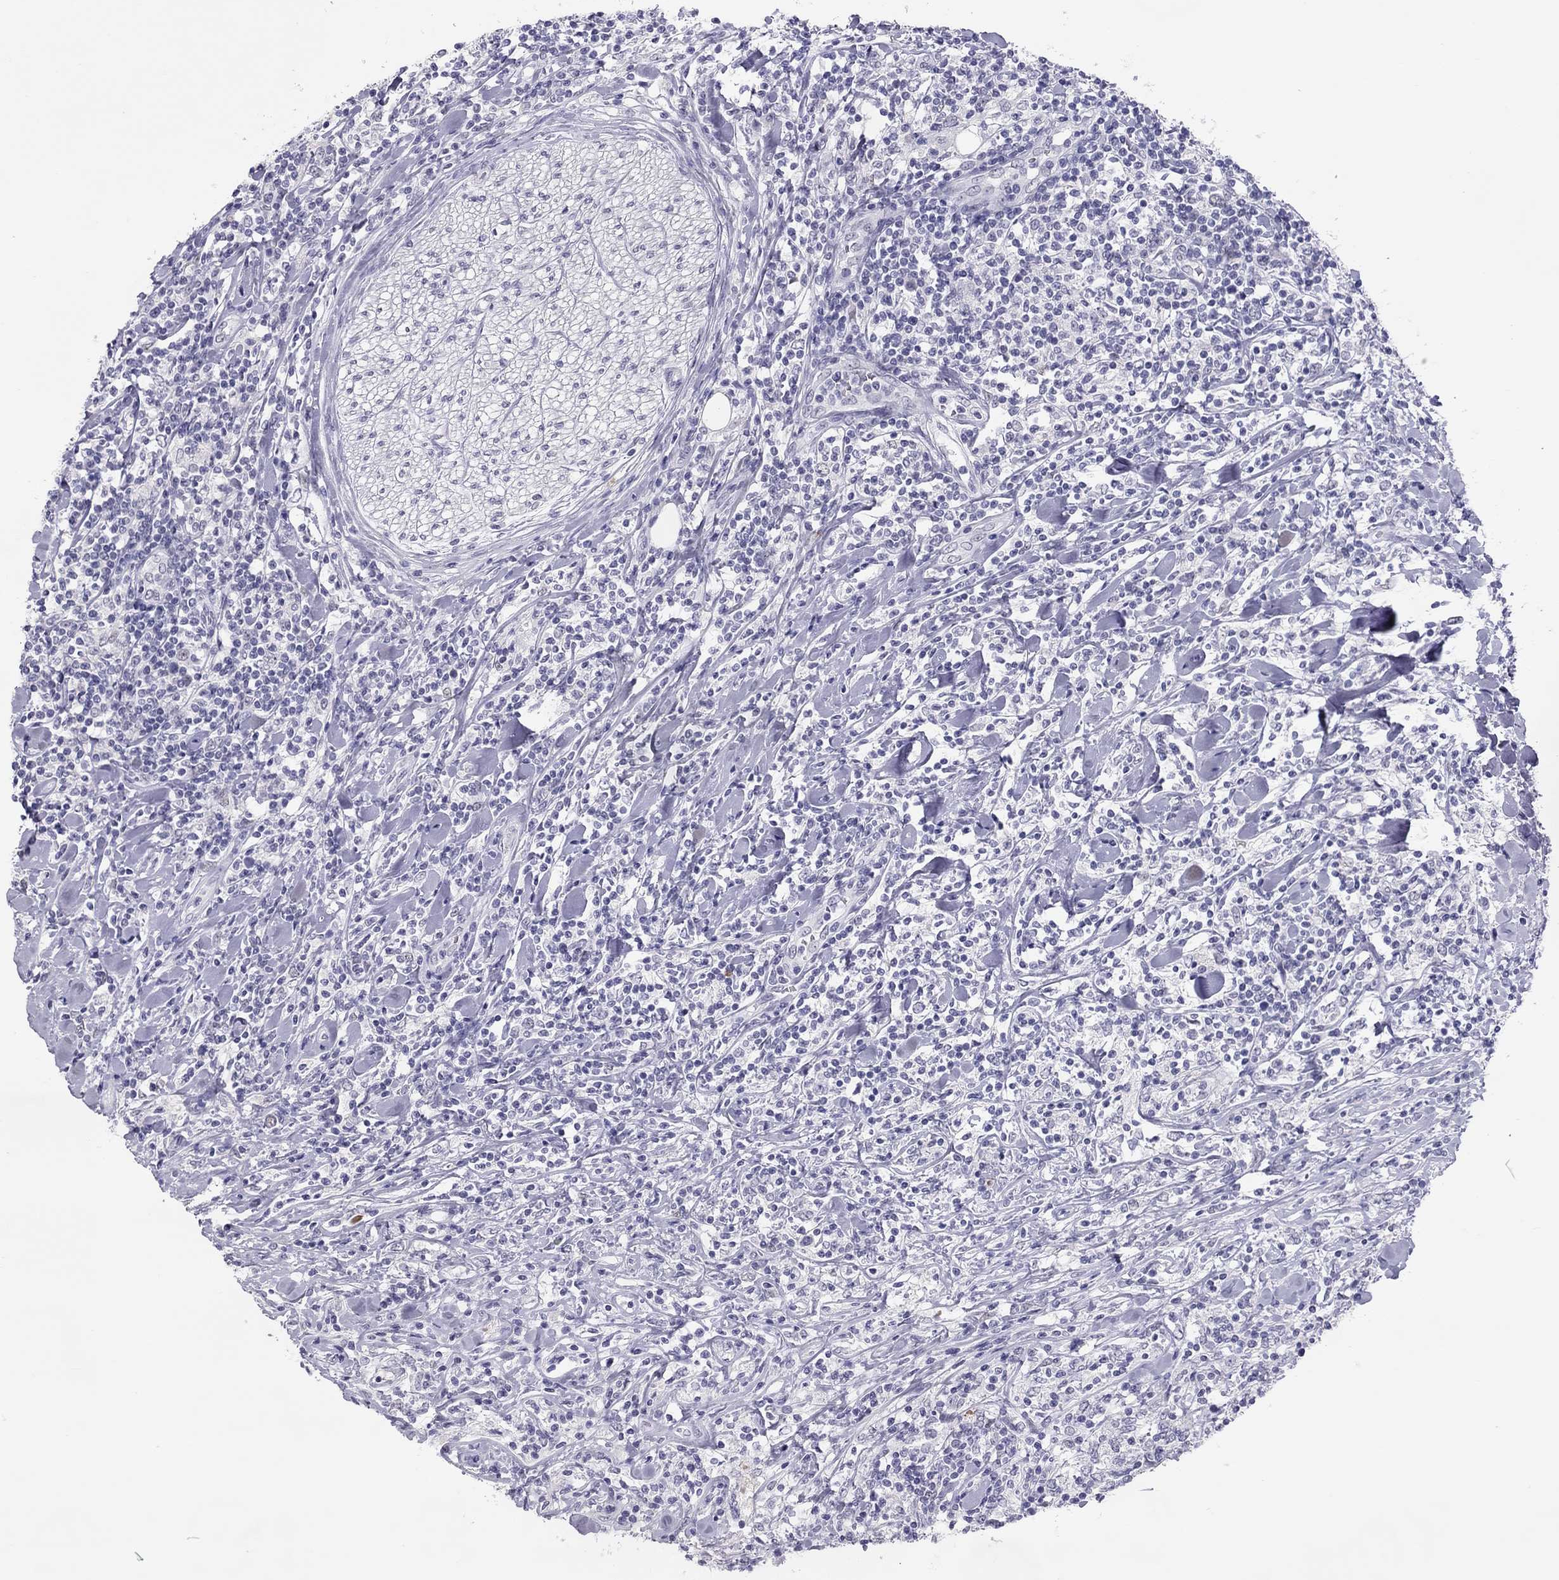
{"staining": {"intensity": "negative", "quantity": "none", "location": "none"}, "tissue": "lymphoma", "cell_type": "Tumor cells", "image_type": "cancer", "snomed": [{"axis": "morphology", "description": "Malignant lymphoma, non-Hodgkin's type, High grade"}, {"axis": "topography", "description": "Lymph node"}], "caption": "Human lymphoma stained for a protein using IHC displays no expression in tumor cells.", "gene": "PHOX2A", "patient": {"sex": "female", "age": 84}}